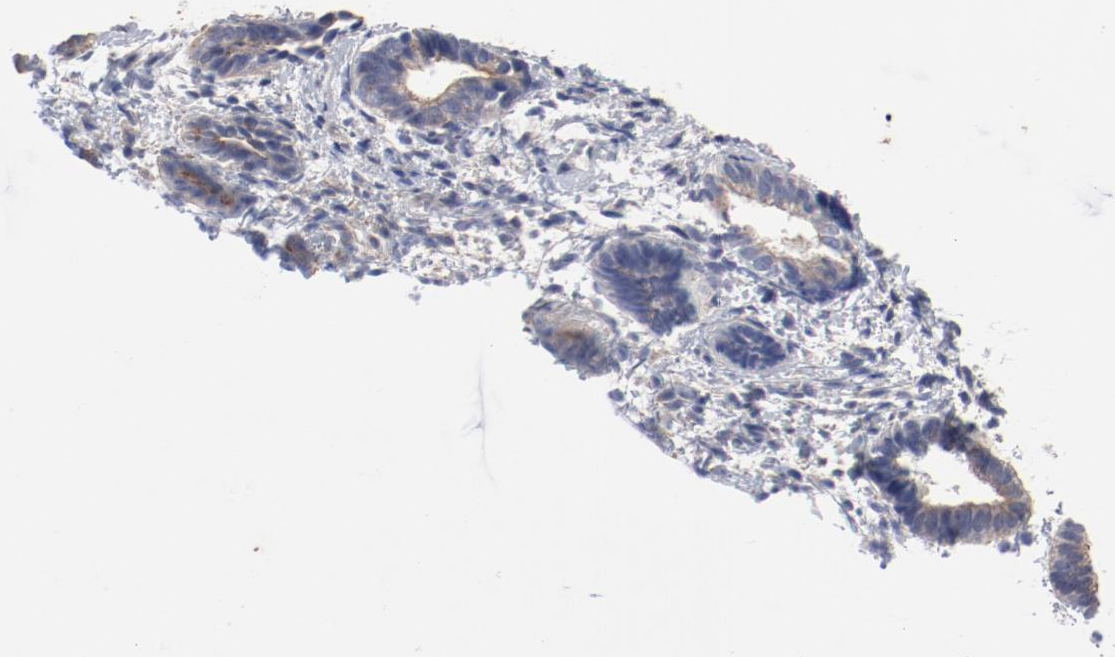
{"staining": {"intensity": "negative", "quantity": "none", "location": "none"}, "tissue": "endometrium", "cell_type": "Cells in endometrial stroma", "image_type": "normal", "snomed": [{"axis": "morphology", "description": "Normal tissue, NOS"}, {"axis": "topography", "description": "Smooth muscle"}, {"axis": "topography", "description": "Endometrium"}], "caption": "High power microscopy image of an IHC image of benign endometrium, revealing no significant staining in cells in endometrial stroma. (Immunohistochemistry, brightfield microscopy, high magnification).", "gene": "GPR143", "patient": {"sex": "female", "age": 57}}